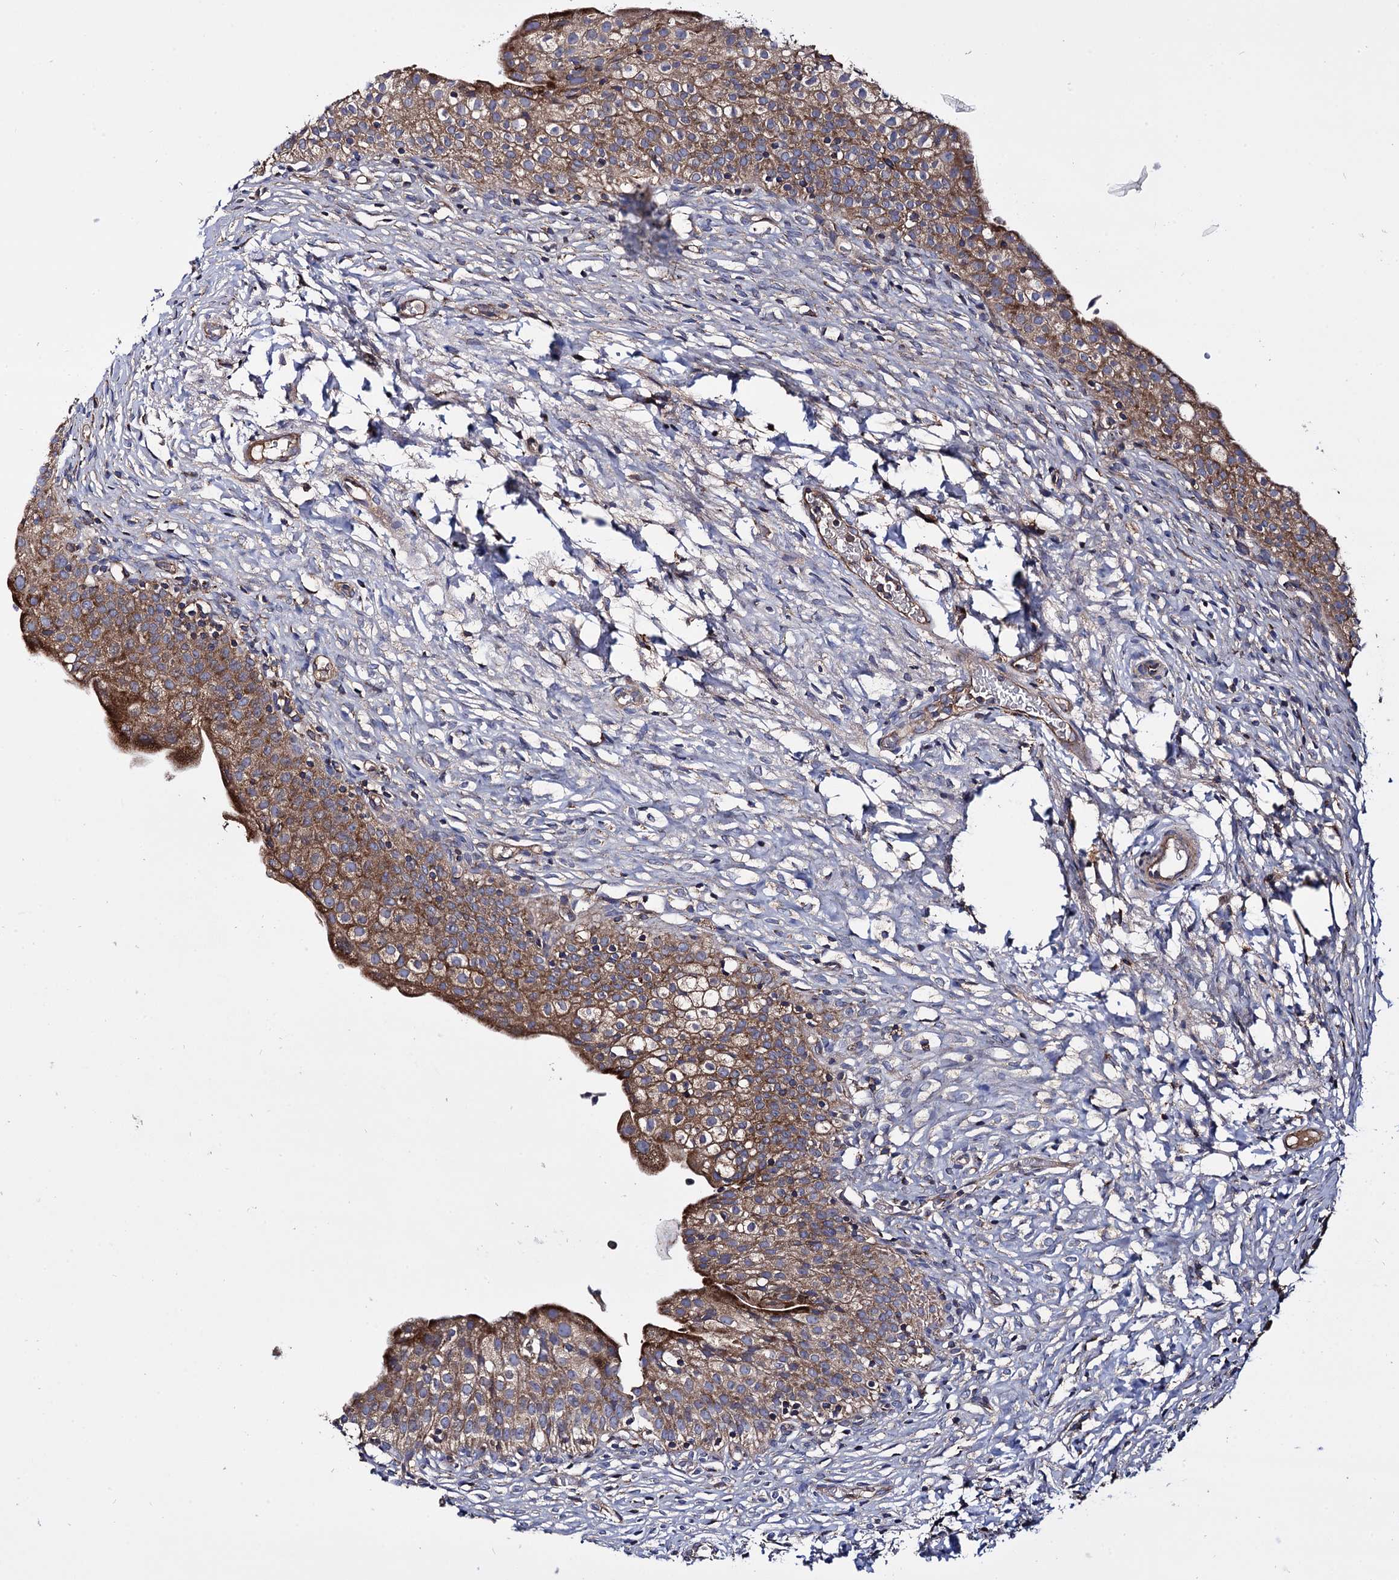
{"staining": {"intensity": "moderate", "quantity": ">75%", "location": "cytoplasmic/membranous"}, "tissue": "urinary bladder", "cell_type": "Urothelial cells", "image_type": "normal", "snomed": [{"axis": "morphology", "description": "Normal tissue, NOS"}, {"axis": "topography", "description": "Urinary bladder"}], "caption": "Protein expression analysis of normal urinary bladder shows moderate cytoplasmic/membranous positivity in approximately >75% of urothelial cells.", "gene": "IQCH", "patient": {"sex": "male", "age": 55}}